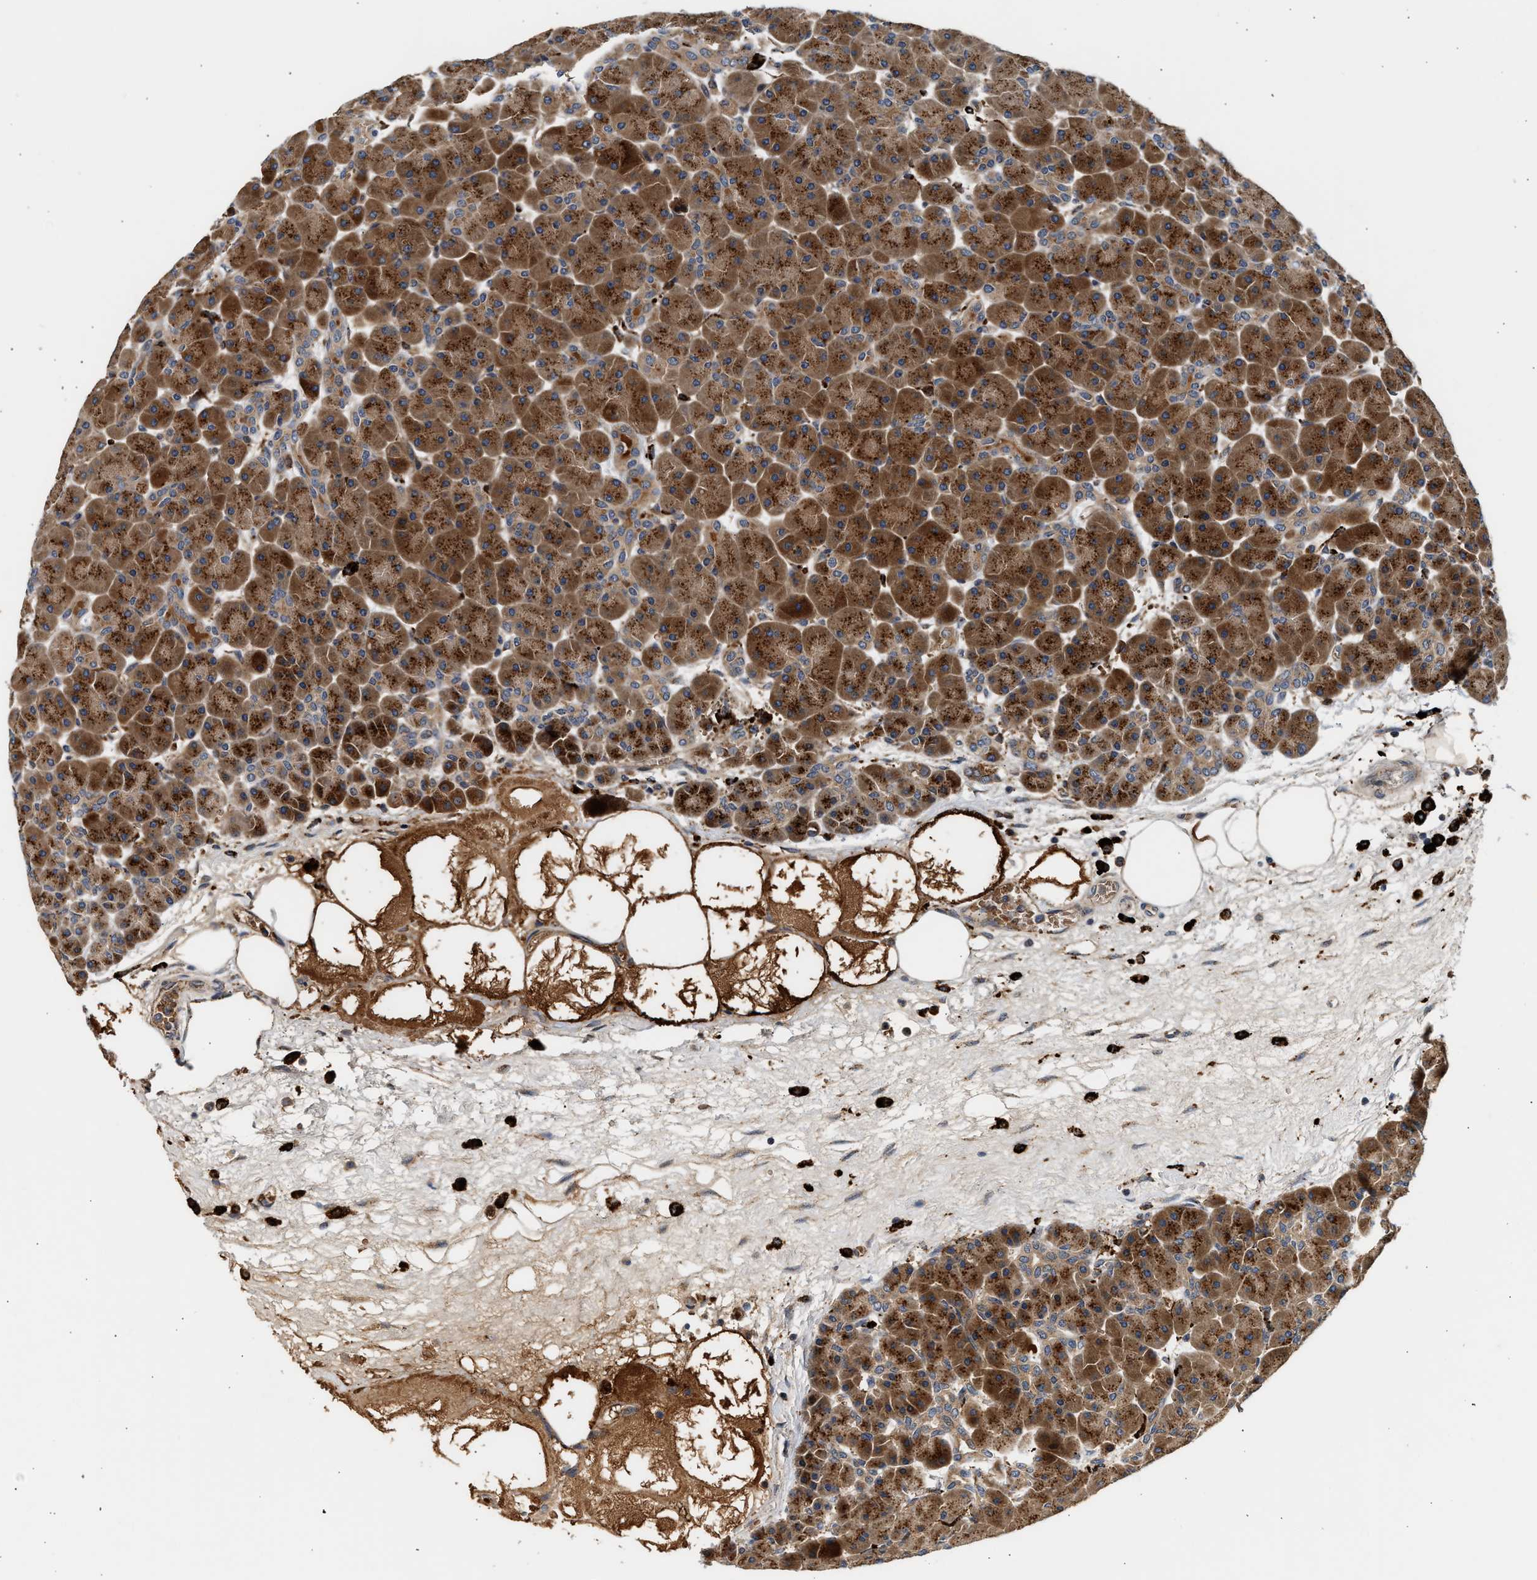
{"staining": {"intensity": "strong", "quantity": ">75%", "location": "cytoplasmic/membranous"}, "tissue": "pancreas", "cell_type": "Exocrine glandular cells", "image_type": "normal", "snomed": [{"axis": "morphology", "description": "Normal tissue, NOS"}, {"axis": "topography", "description": "Pancreas"}], "caption": "Exocrine glandular cells demonstrate high levels of strong cytoplasmic/membranous staining in about >75% of cells in normal pancreas. Immunohistochemistry (ihc) stains the protein of interest in brown and the nuclei are stained blue.", "gene": "PLD3", "patient": {"sex": "male", "age": 66}}